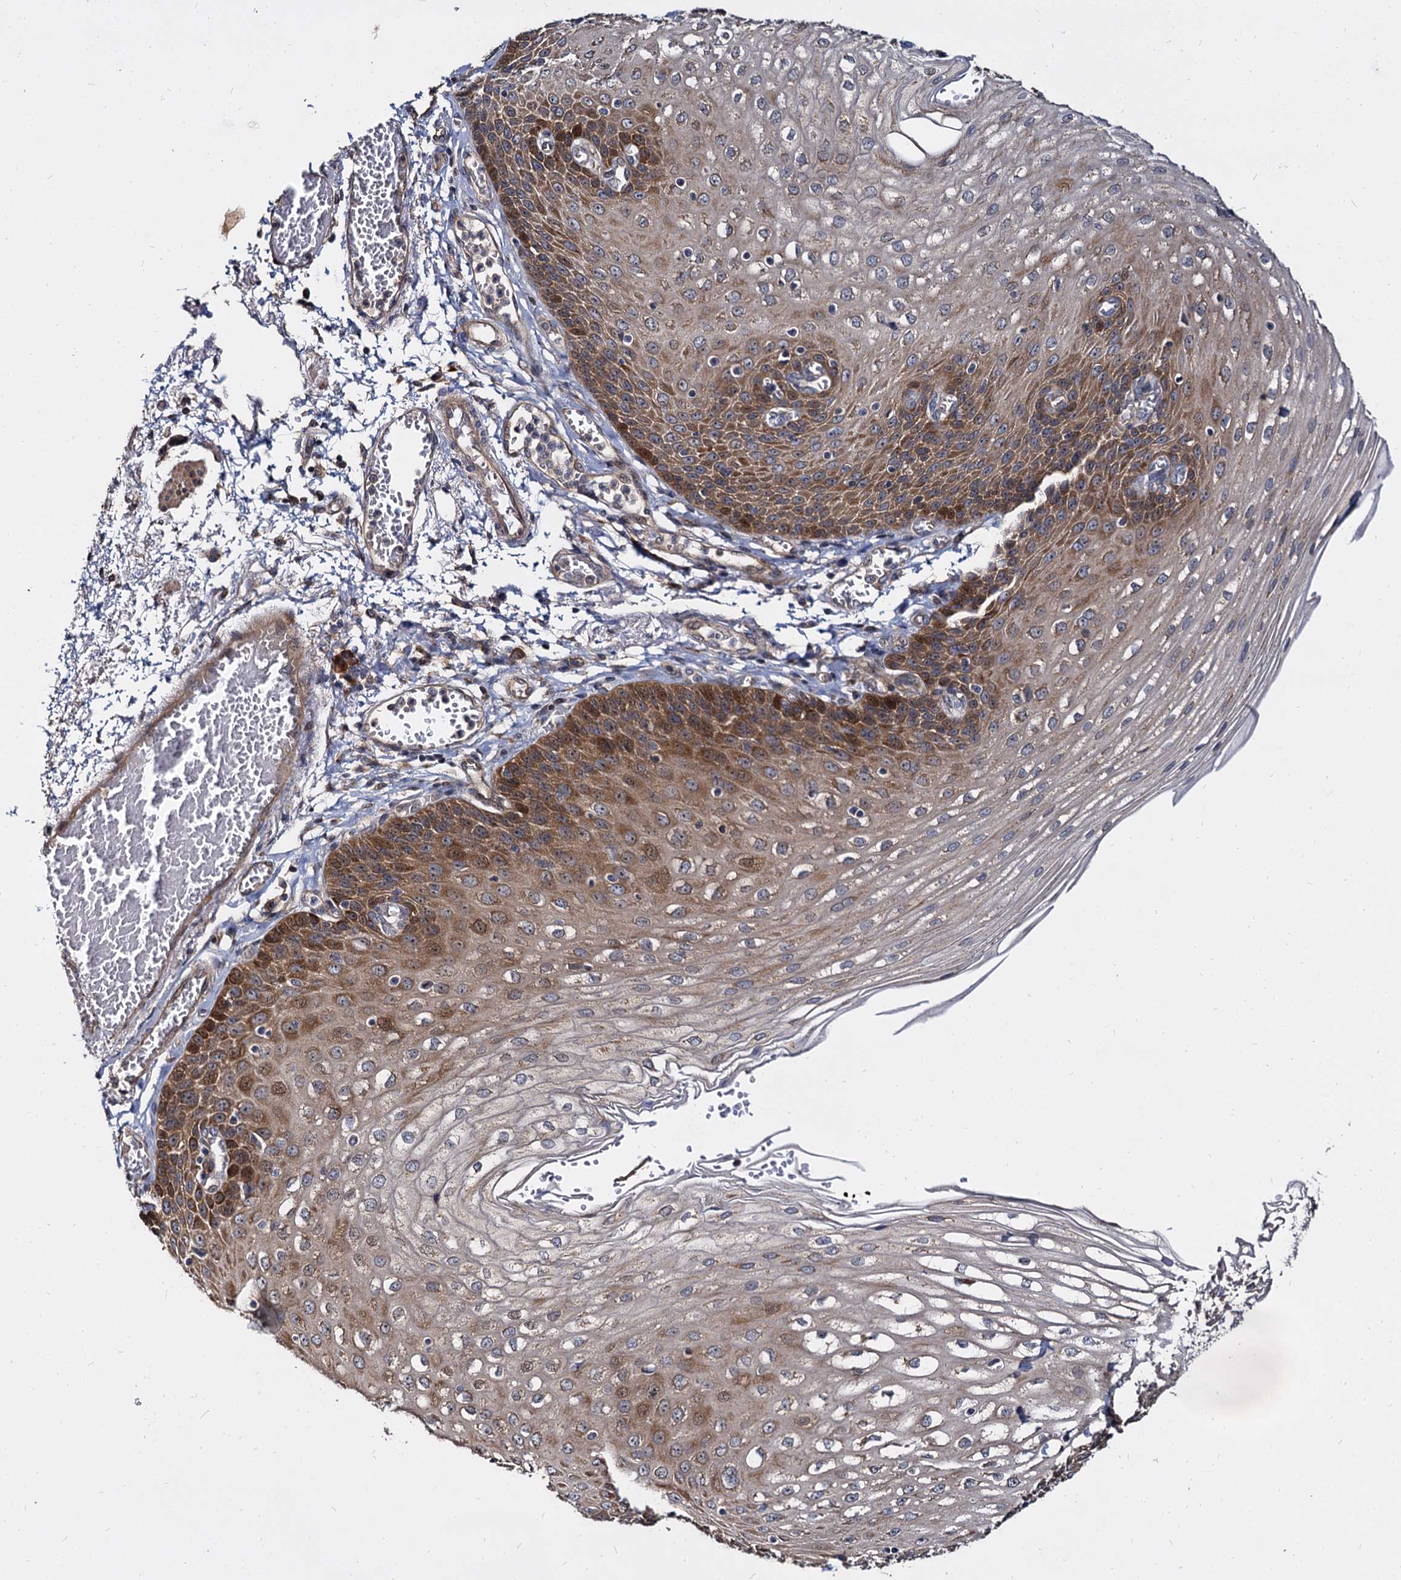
{"staining": {"intensity": "moderate", "quantity": ">75%", "location": "cytoplasmic/membranous"}, "tissue": "esophagus", "cell_type": "Squamous epithelial cells", "image_type": "normal", "snomed": [{"axis": "morphology", "description": "Normal tissue, NOS"}, {"axis": "topography", "description": "Esophagus"}], "caption": "Protein staining of benign esophagus exhibits moderate cytoplasmic/membranous positivity in about >75% of squamous epithelial cells.", "gene": "WWC3", "patient": {"sex": "male", "age": 81}}